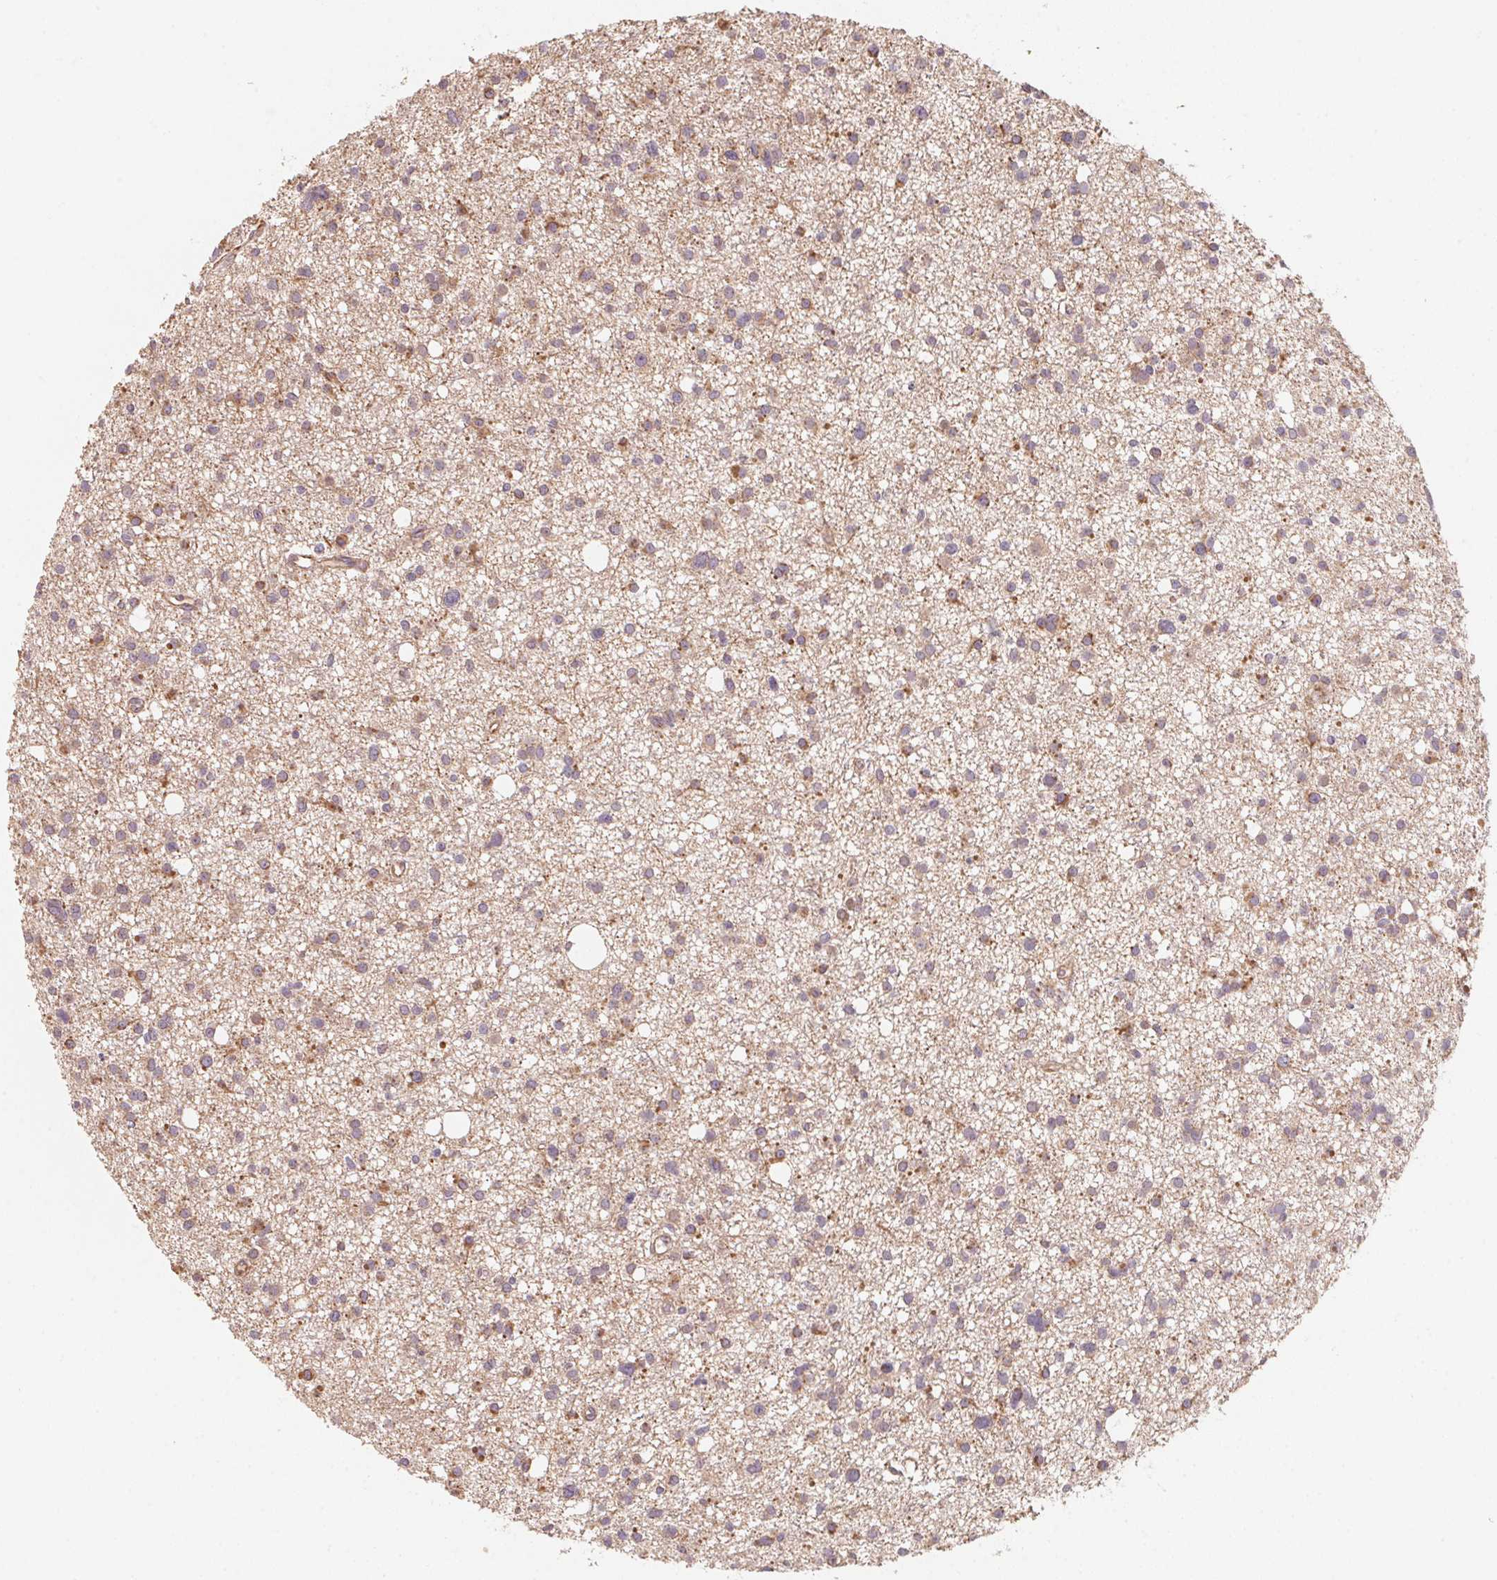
{"staining": {"intensity": "weak", "quantity": "25%-75%", "location": "cytoplasmic/membranous"}, "tissue": "glioma", "cell_type": "Tumor cells", "image_type": "cancer", "snomed": [{"axis": "morphology", "description": "Glioma, malignant, High grade"}, {"axis": "topography", "description": "Brain"}], "caption": "The histopathology image reveals a brown stain indicating the presence of a protein in the cytoplasmic/membranous of tumor cells in glioma.", "gene": "TSPAN12", "patient": {"sex": "male", "age": 23}}